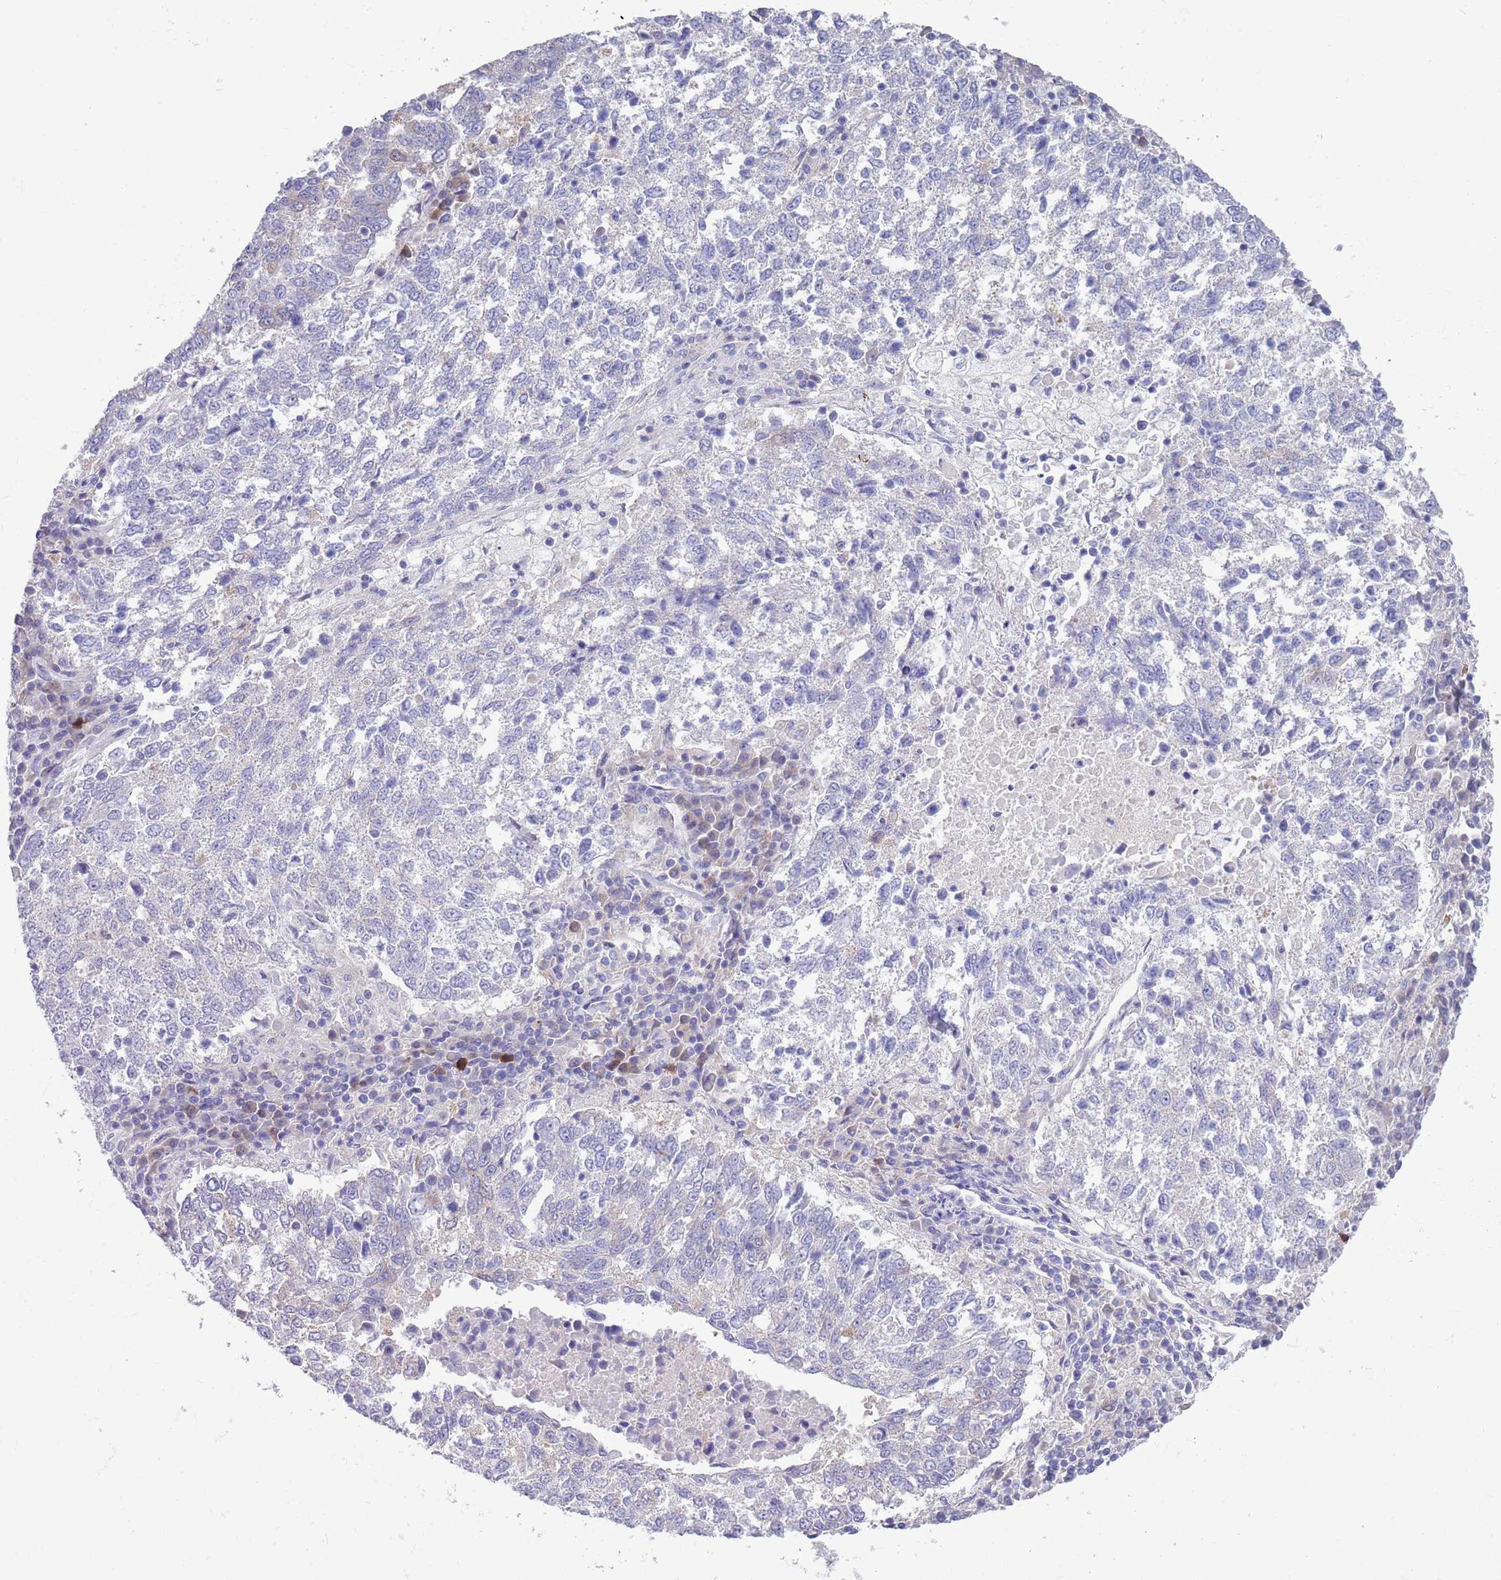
{"staining": {"intensity": "moderate", "quantity": "<25%", "location": "cytoplasmic/membranous"}, "tissue": "lung cancer", "cell_type": "Tumor cells", "image_type": "cancer", "snomed": [{"axis": "morphology", "description": "Squamous cell carcinoma, NOS"}, {"axis": "topography", "description": "Lung"}], "caption": "Tumor cells reveal moderate cytoplasmic/membranous expression in approximately <25% of cells in lung cancer (squamous cell carcinoma).", "gene": "KLHL29", "patient": {"sex": "male", "age": 73}}